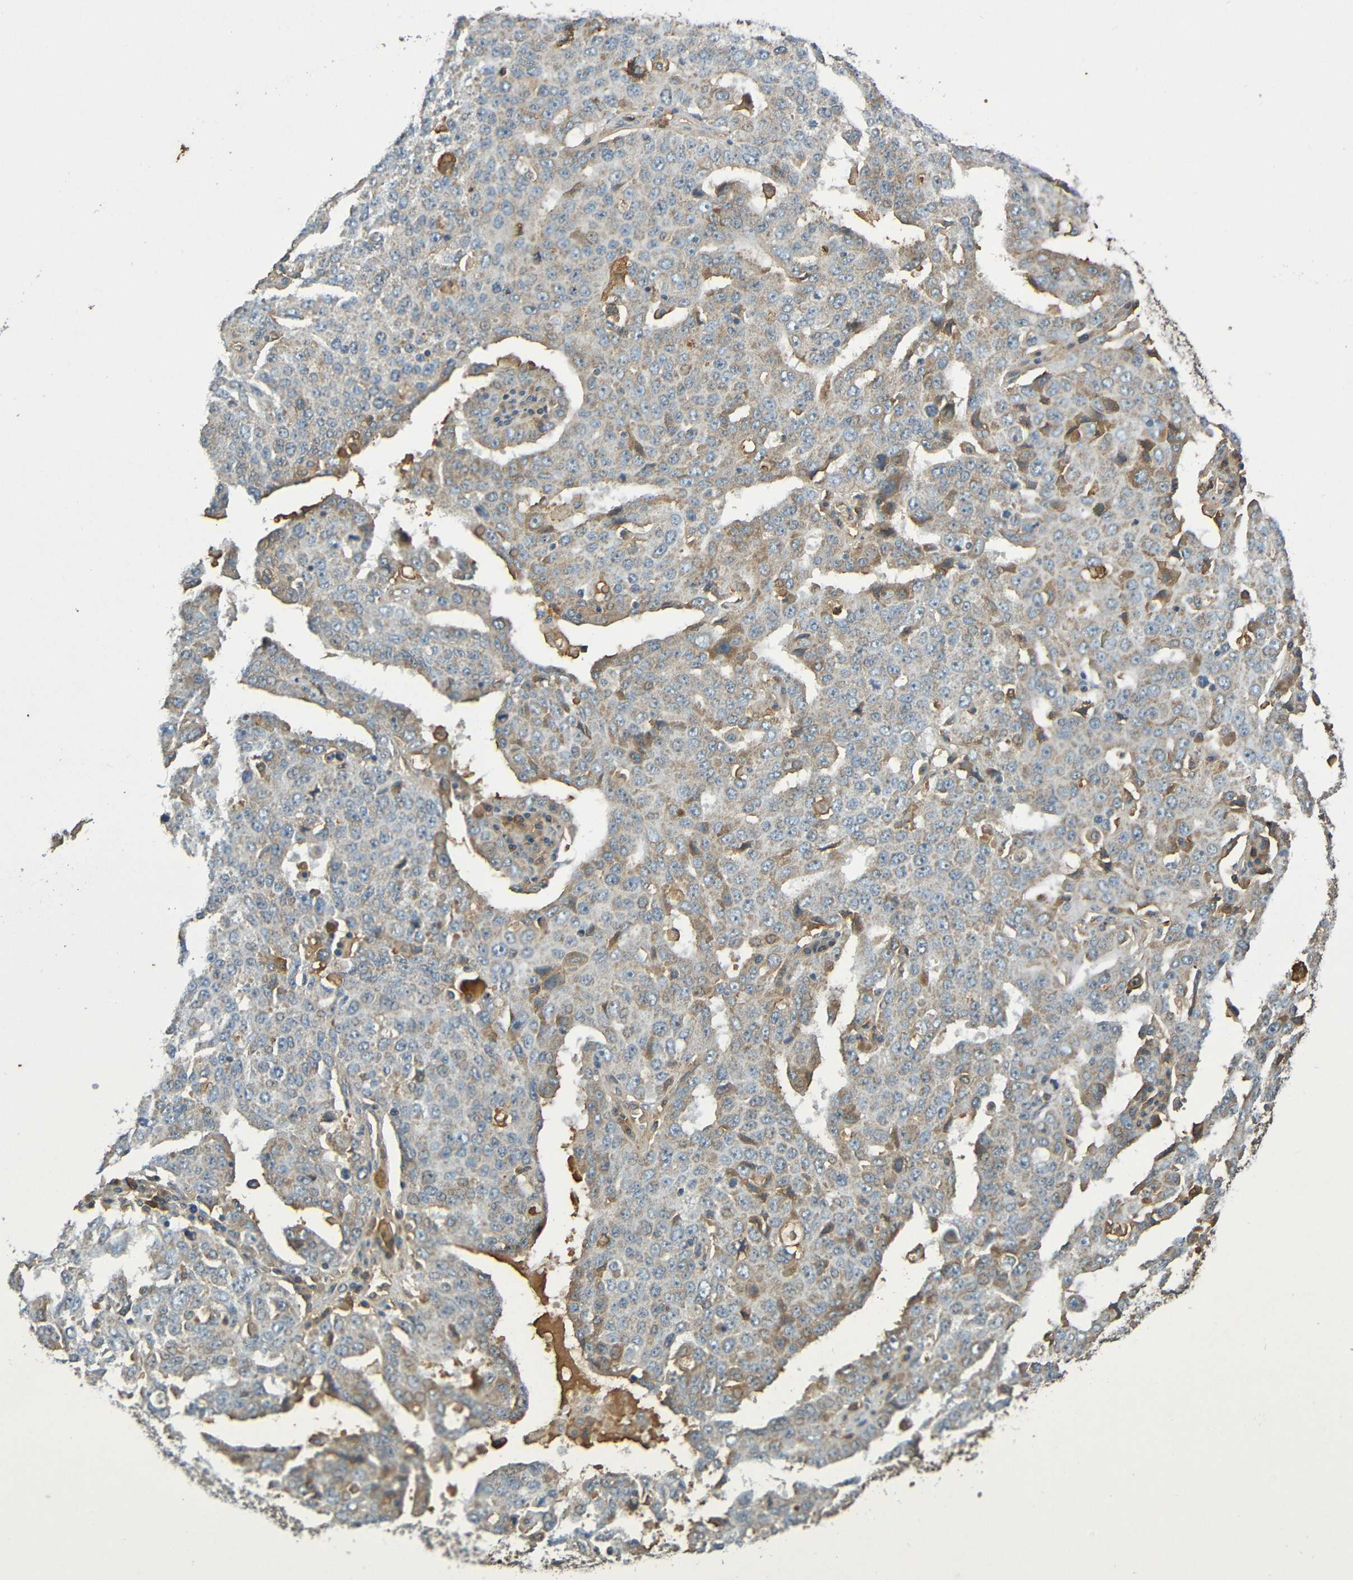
{"staining": {"intensity": "weak", "quantity": ">75%", "location": "cytoplasmic/membranous"}, "tissue": "ovarian cancer", "cell_type": "Tumor cells", "image_type": "cancer", "snomed": [{"axis": "morphology", "description": "Carcinoma, endometroid"}, {"axis": "topography", "description": "Ovary"}], "caption": "The immunohistochemical stain shows weak cytoplasmic/membranous expression in tumor cells of ovarian cancer (endometroid carcinoma) tissue.", "gene": "C1QA", "patient": {"sex": "female", "age": 62}}